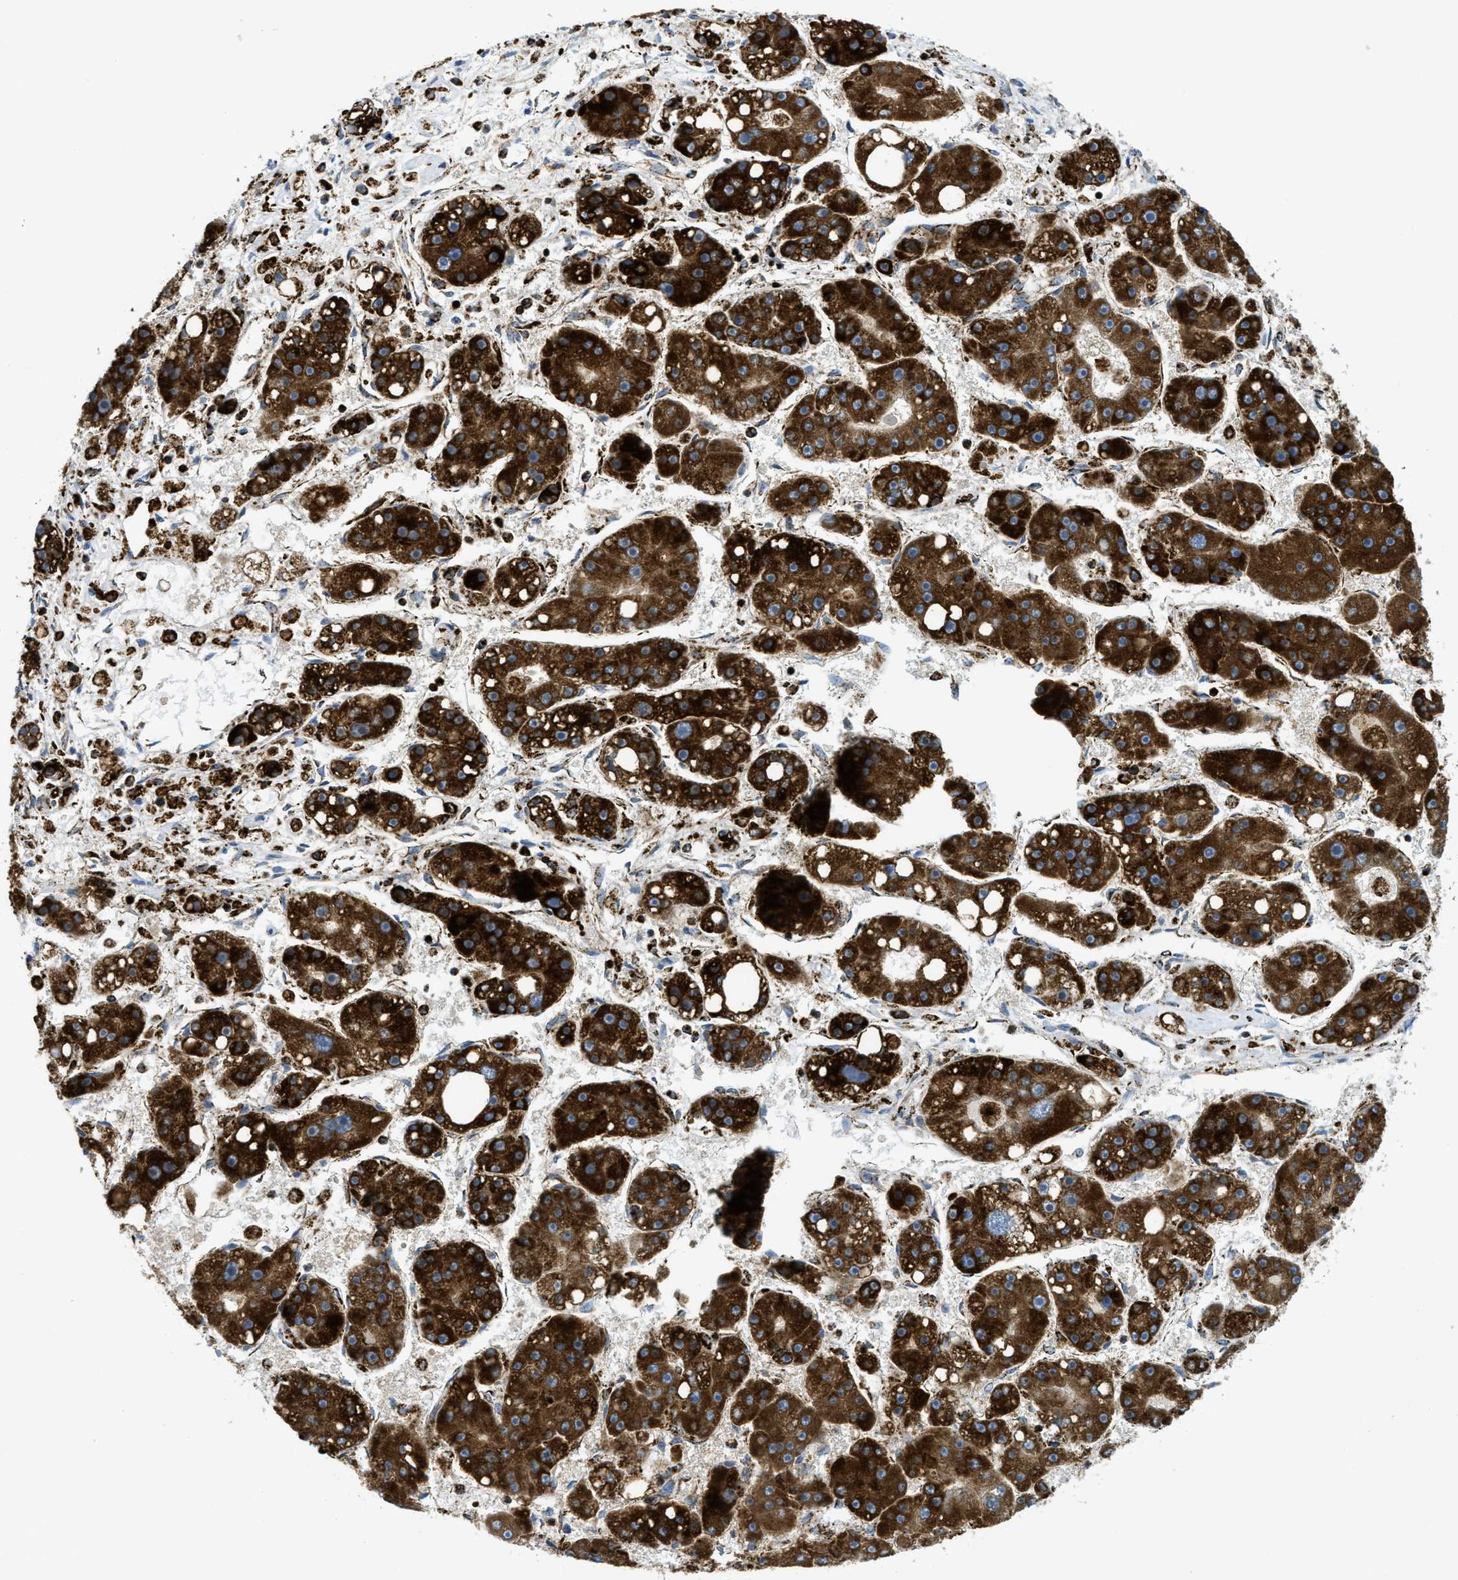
{"staining": {"intensity": "strong", "quantity": ">75%", "location": "cytoplasmic/membranous"}, "tissue": "liver cancer", "cell_type": "Tumor cells", "image_type": "cancer", "snomed": [{"axis": "morphology", "description": "Carcinoma, Hepatocellular, NOS"}, {"axis": "topography", "description": "Liver"}], "caption": "Immunohistochemistry (IHC) (DAB (3,3'-diaminobenzidine)) staining of liver cancer (hepatocellular carcinoma) exhibits strong cytoplasmic/membranous protein staining in about >75% of tumor cells. (brown staining indicates protein expression, while blue staining denotes nuclei).", "gene": "SQOR", "patient": {"sex": "female", "age": 61}}